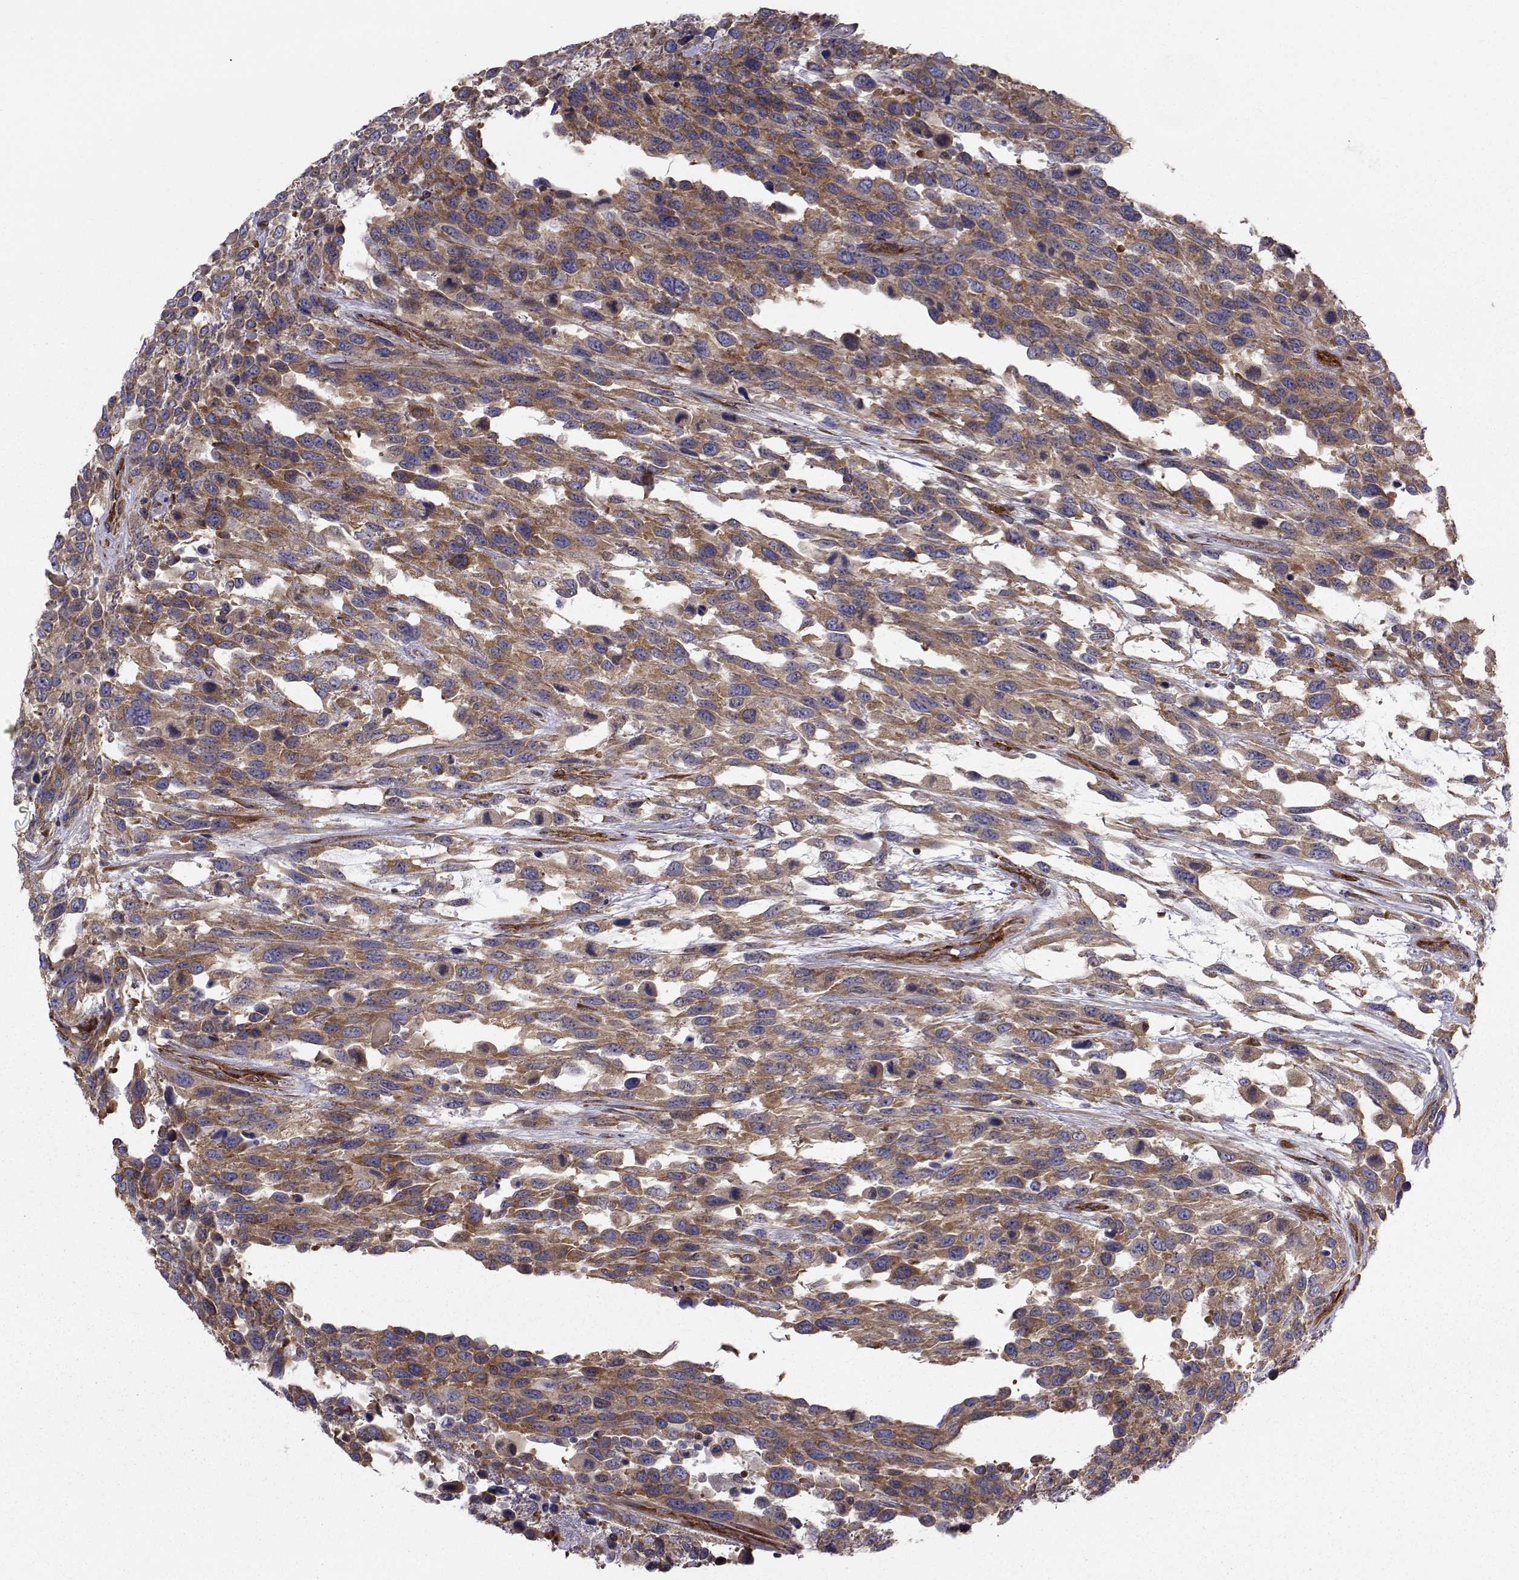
{"staining": {"intensity": "moderate", "quantity": ">75%", "location": "cytoplasmic/membranous"}, "tissue": "urothelial cancer", "cell_type": "Tumor cells", "image_type": "cancer", "snomed": [{"axis": "morphology", "description": "Urothelial carcinoma, High grade"}, {"axis": "topography", "description": "Urinary bladder"}], "caption": "Protein expression analysis of high-grade urothelial carcinoma demonstrates moderate cytoplasmic/membranous staining in about >75% of tumor cells.", "gene": "TRIP10", "patient": {"sex": "female", "age": 70}}